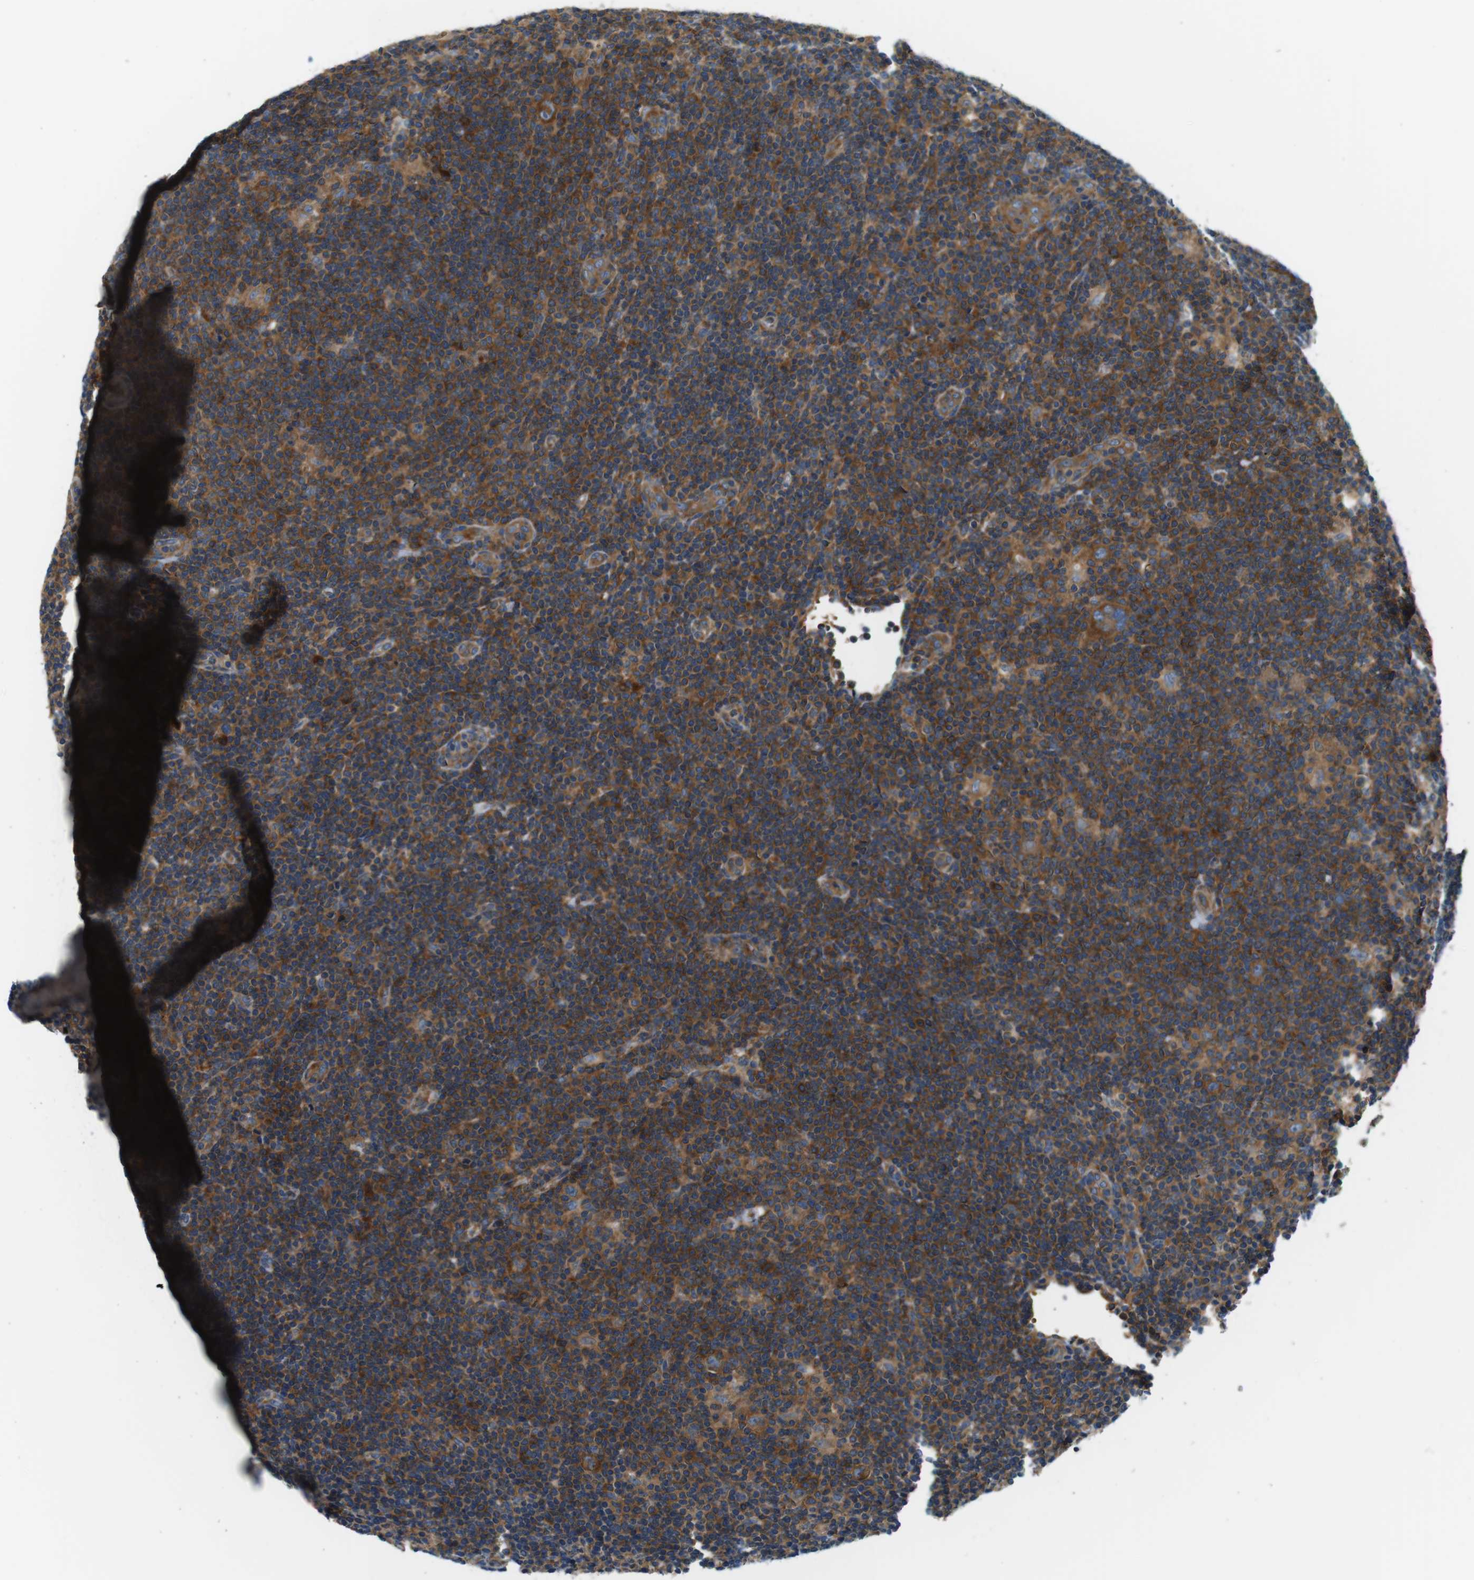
{"staining": {"intensity": "moderate", "quantity": ">75%", "location": "cytoplasmic/membranous"}, "tissue": "lymphoma", "cell_type": "Tumor cells", "image_type": "cancer", "snomed": [{"axis": "morphology", "description": "Hodgkin's disease, NOS"}, {"axis": "topography", "description": "Lymph node"}], "caption": "A photomicrograph of human Hodgkin's disease stained for a protein exhibits moderate cytoplasmic/membranous brown staining in tumor cells.", "gene": "EIF2B5", "patient": {"sex": "female", "age": 57}}